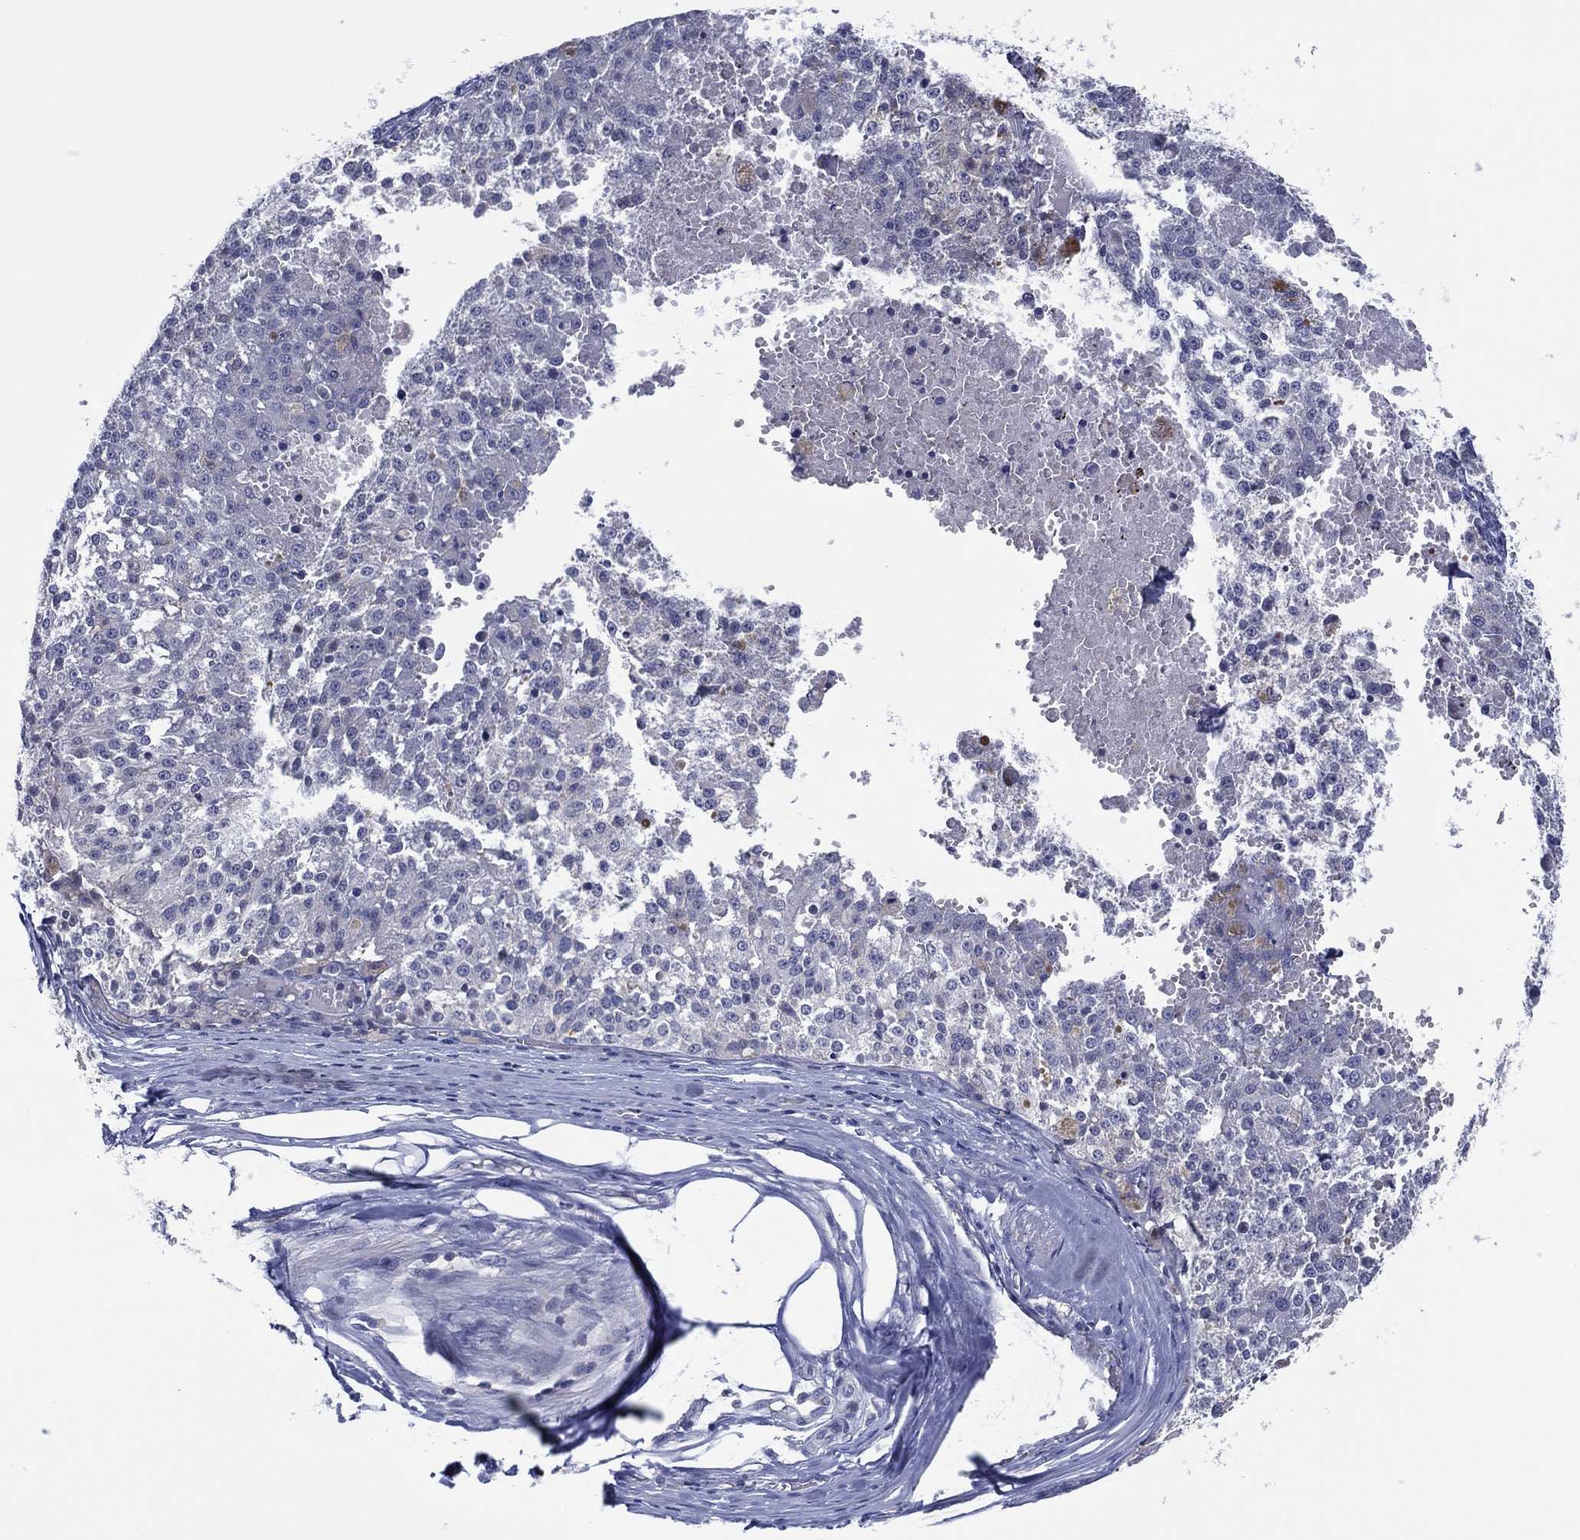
{"staining": {"intensity": "negative", "quantity": "none", "location": "none"}, "tissue": "melanoma", "cell_type": "Tumor cells", "image_type": "cancer", "snomed": [{"axis": "morphology", "description": "Malignant melanoma, Metastatic site"}, {"axis": "topography", "description": "Lymph node"}], "caption": "This is an IHC histopathology image of human malignant melanoma (metastatic site). There is no expression in tumor cells.", "gene": "TRIM31", "patient": {"sex": "female", "age": 64}}